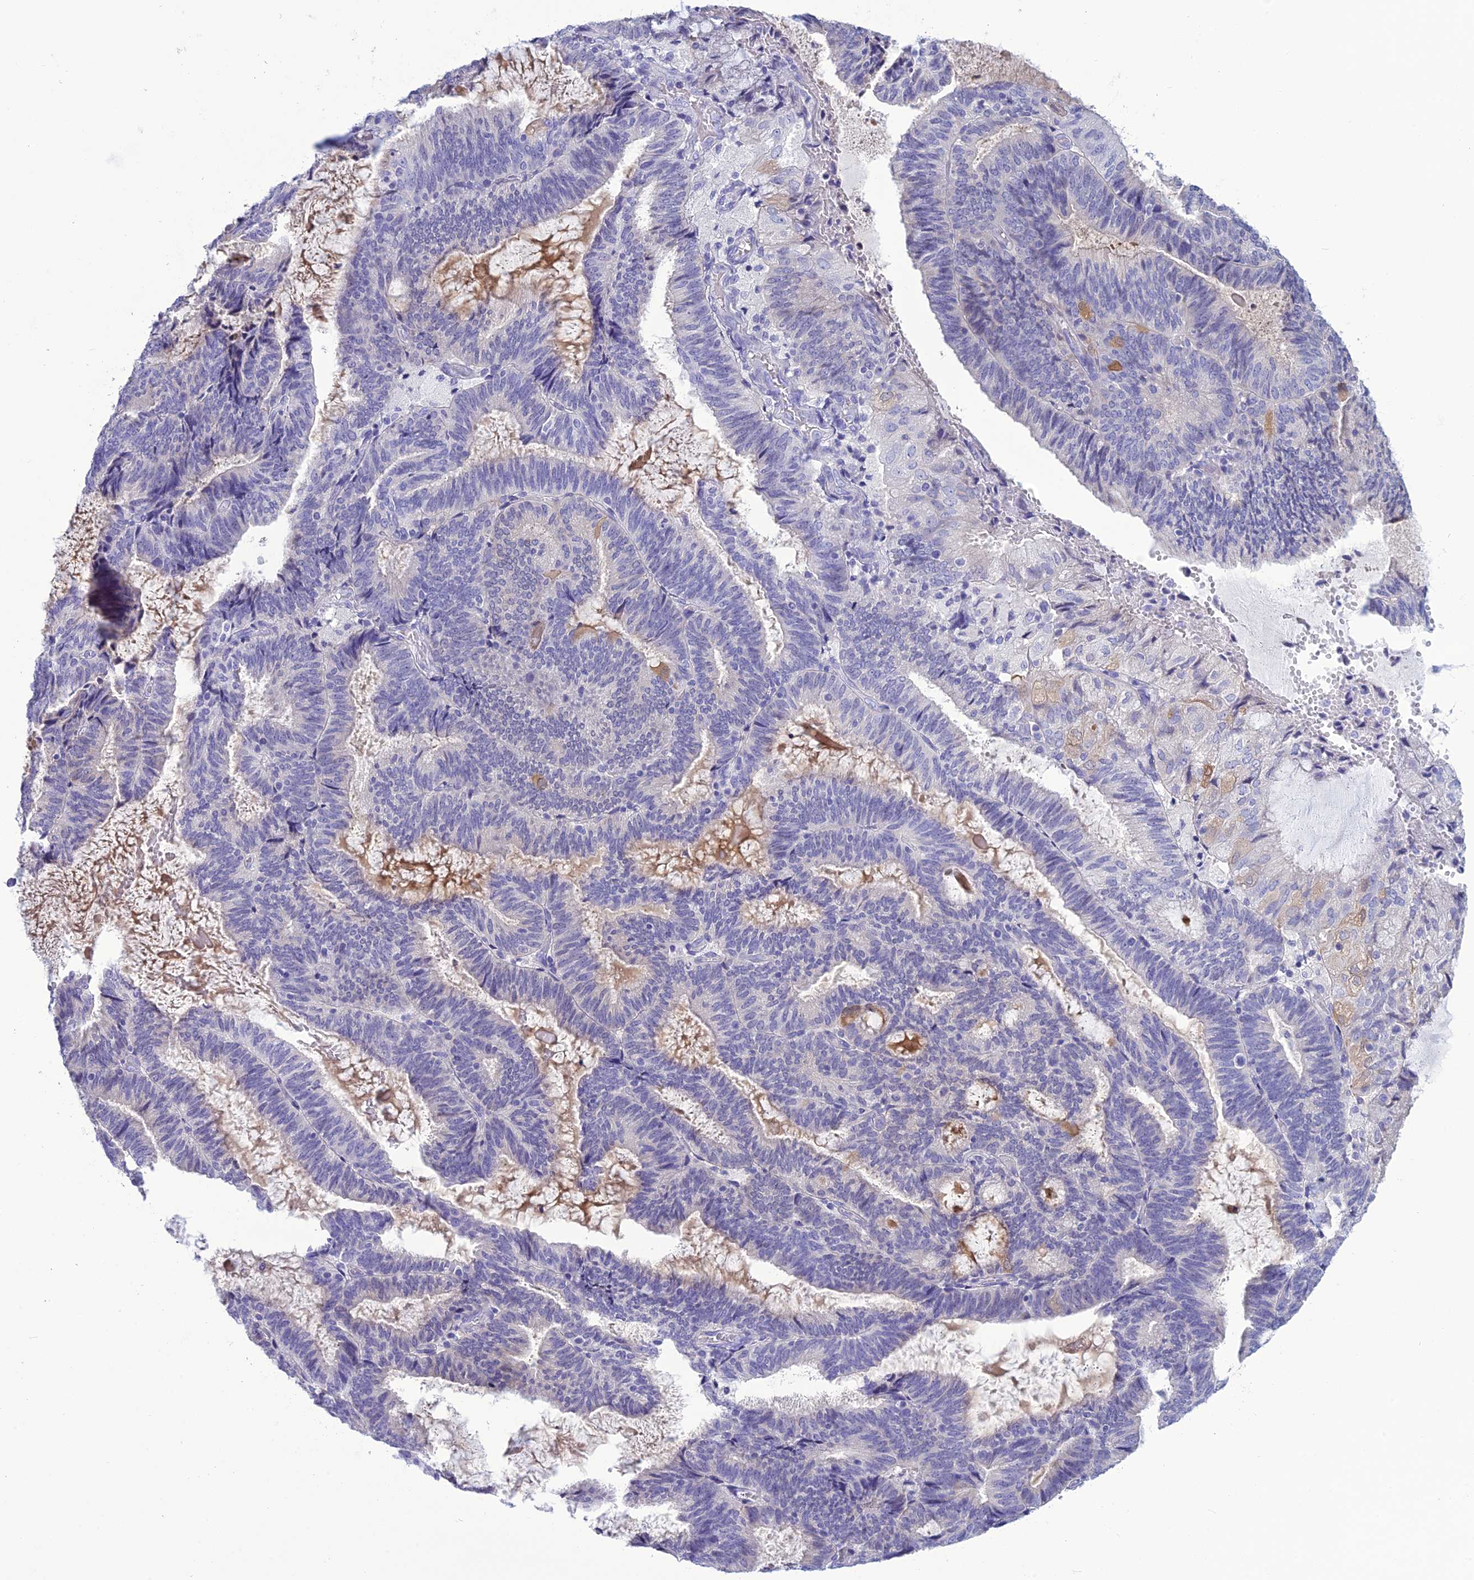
{"staining": {"intensity": "negative", "quantity": "none", "location": "none"}, "tissue": "endometrial cancer", "cell_type": "Tumor cells", "image_type": "cancer", "snomed": [{"axis": "morphology", "description": "Adenocarcinoma, NOS"}, {"axis": "topography", "description": "Endometrium"}], "caption": "Immunohistochemistry image of neoplastic tissue: human endometrial adenocarcinoma stained with DAB (3,3'-diaminobenzidine) exhibits no significant protein expression in tumor cells. The staining is performed using DAB brown chromogen with nuclei counter-stained in using hematoxylin.", "gene": "BBS2", "patient": {"sex": "female", "age": 81}}